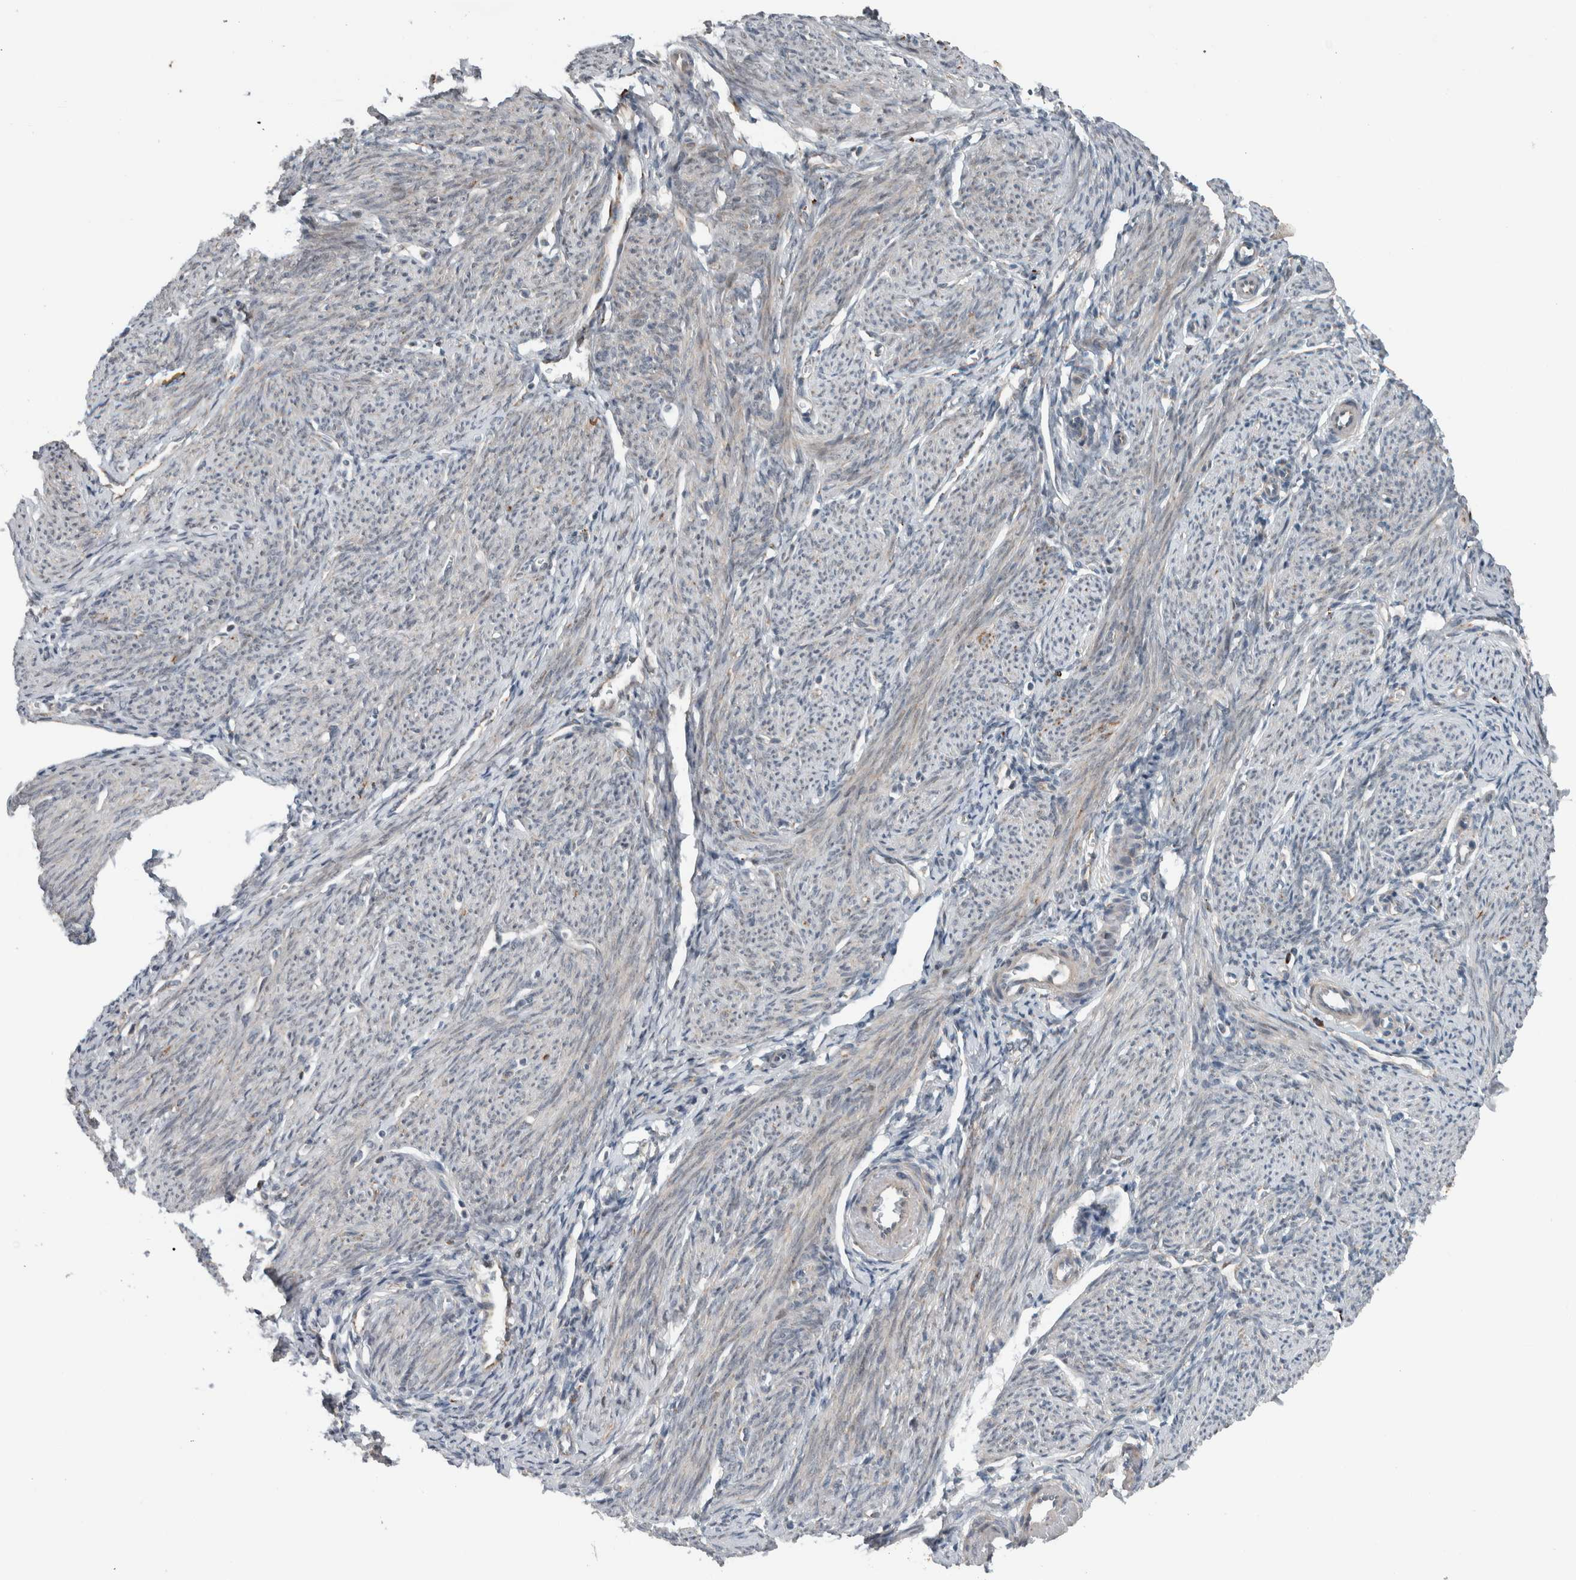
{"staining": {"intensity": "negative", "quantity": "none", "location": "none"}, "tissue": "endometrium", "cell_type": "Cells in endometrial stroma", "image_type": "normal", "snomed": [{"axis": "morphology", "description": "Normal tissue, NOS"}, {"axis": "morphology", "description": "Adenocarcinoma, NOS"}, {"axis": "topography", "description": "Endometrium"}], "caption": "A high-resolution photomicrograph shows immunohistochemistry staining of benign endometrium, which demonstrates no significant expression in cells in endometrial stroma. (DAB (3,3'-diaminobenzidine) immunohistochemistry (IHC) visualized using brightfield microscopy, high magnification).", "gene": "GBA2", "patient": {"sex": "female", "age": 57}}